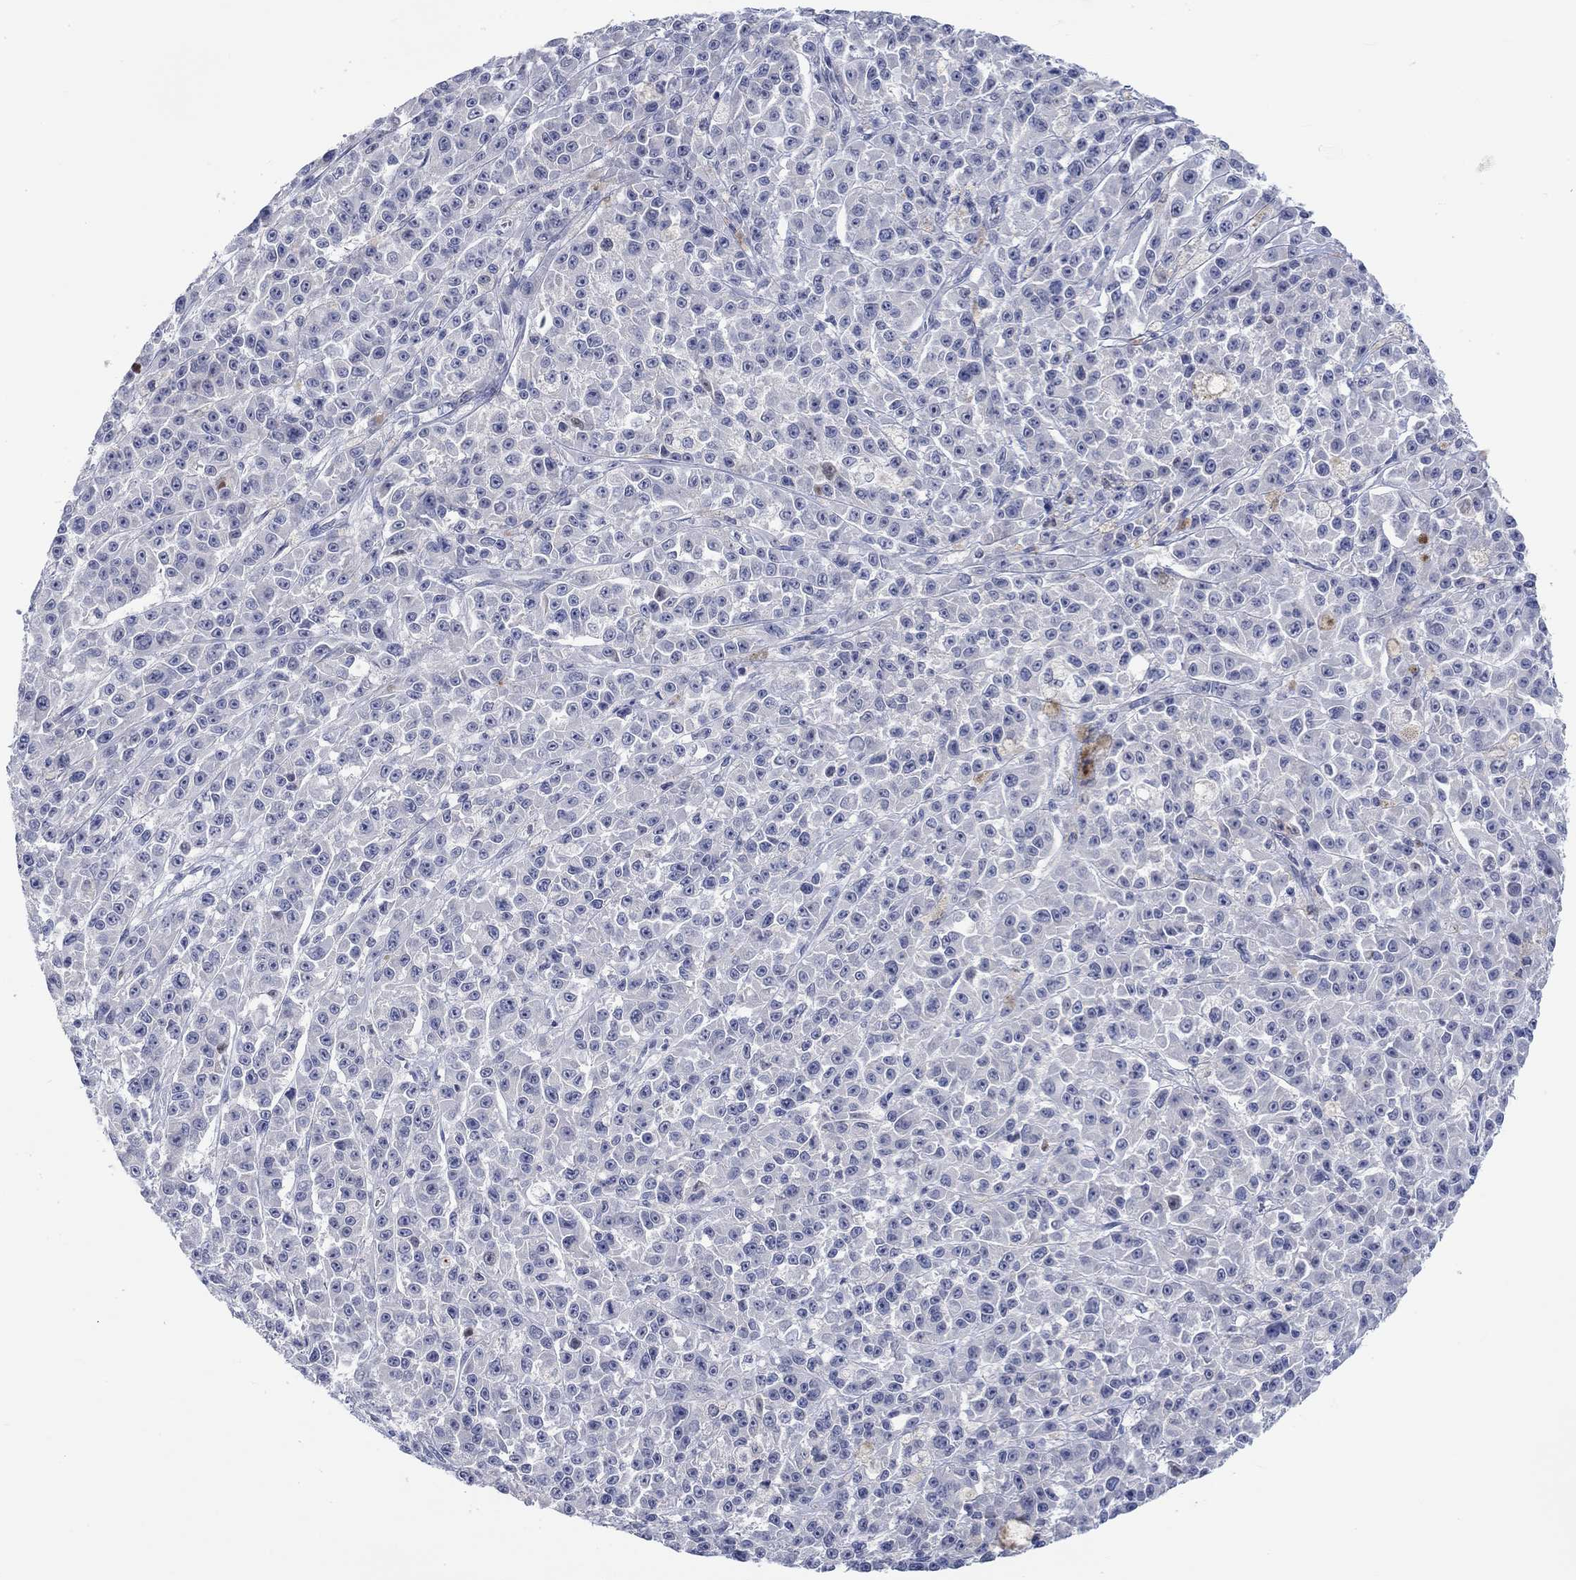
{"staining": {"intensity": "negative", "quantity": "none", "location": "none"}, "tissue": "melanoma", "cell_type": "Tumor cells", "image_type": "cancer", "snomed": [{"axis": "morphology", "description": "Malignant melanoma, NOS"}, {"axis": "topography", "description": "Skin"}], "caption": "High magnification brightfield microscopy of melanoma stained with DAB (brown) and counterstained with hematoxylin (blue): tumor cells show no significant expression.", "gene": "DLK1", "patient": {"sex": "female", "age": 58}}